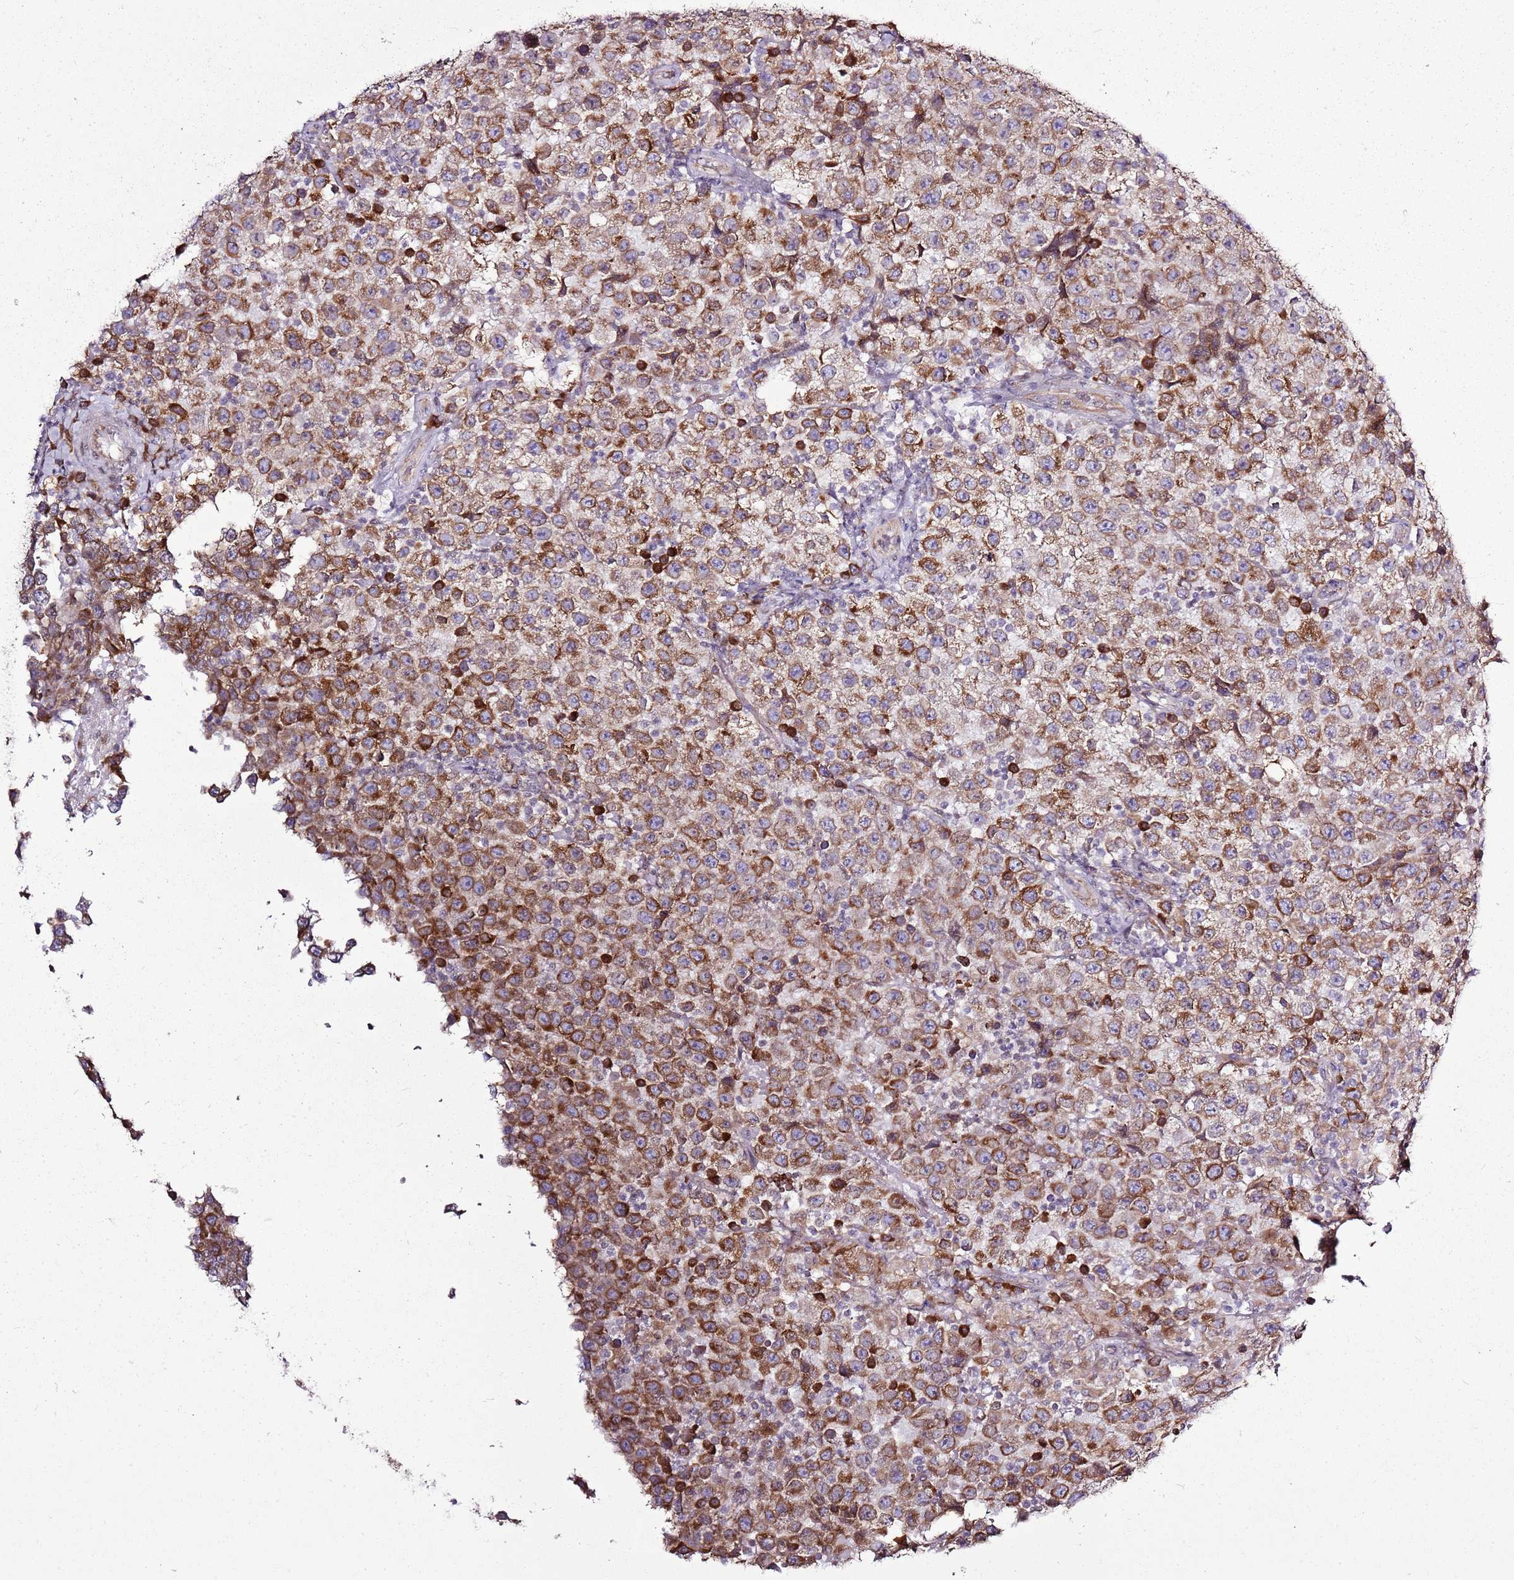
{"staining": {"intensity": "moderate", "quantity": ">75%", "location": "cytoplasmic/membranous"}, "tissue": "testis cancer", "cell_type": "Tumor cells", "image_type": "cancer", "snomed": [{"axis": "morphology", "description": "Seminoma, NOS"}, {"axis": "morphology", "description": "Carcinoma, Embryonal, NOS"}, {"axis": "topography", "description": "Testis"}], "caption": "Tumor cells reveal moderate cytoplasmic/membranous positivity in about >75% of cells in testis cancer.", "gene": "TMED10", "patient": {"sex": "male", "age": 41}}